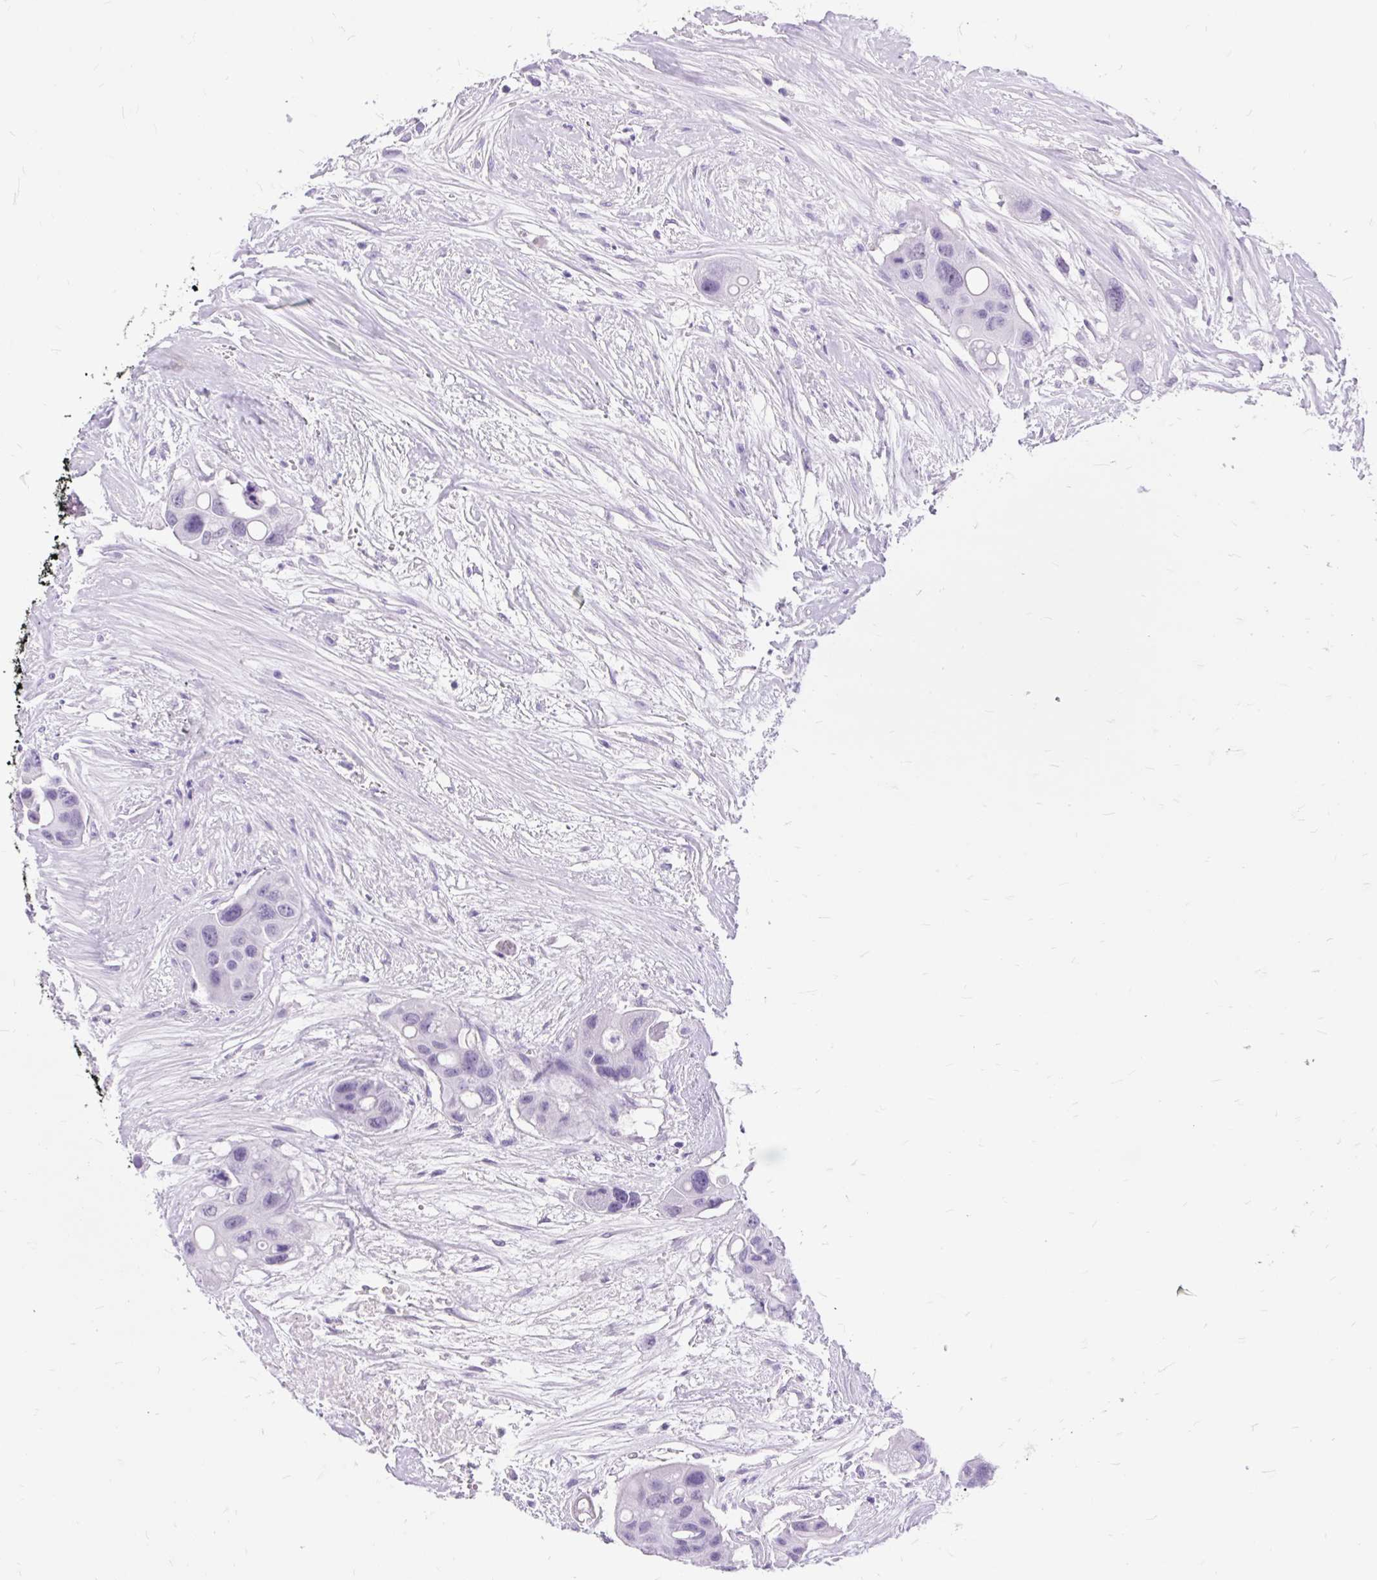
{"staining": {"intensity": "negative", "quantity": "none", "location": "none"}, "tissue": "colorectal cancer", "cell_type": "Tumor cells", "image_type": "cancer", "snomed": [{"axis": "morphology", "description": "Adenocarcinoma, NOS"}, {"axis": "topography", "description": "Colon"}], "caption": "The image reveals no staining of tumor cells in colorectal cancer.", "gene": "SCGB1A1", "patient": {"sex": "male", "age": 77}}